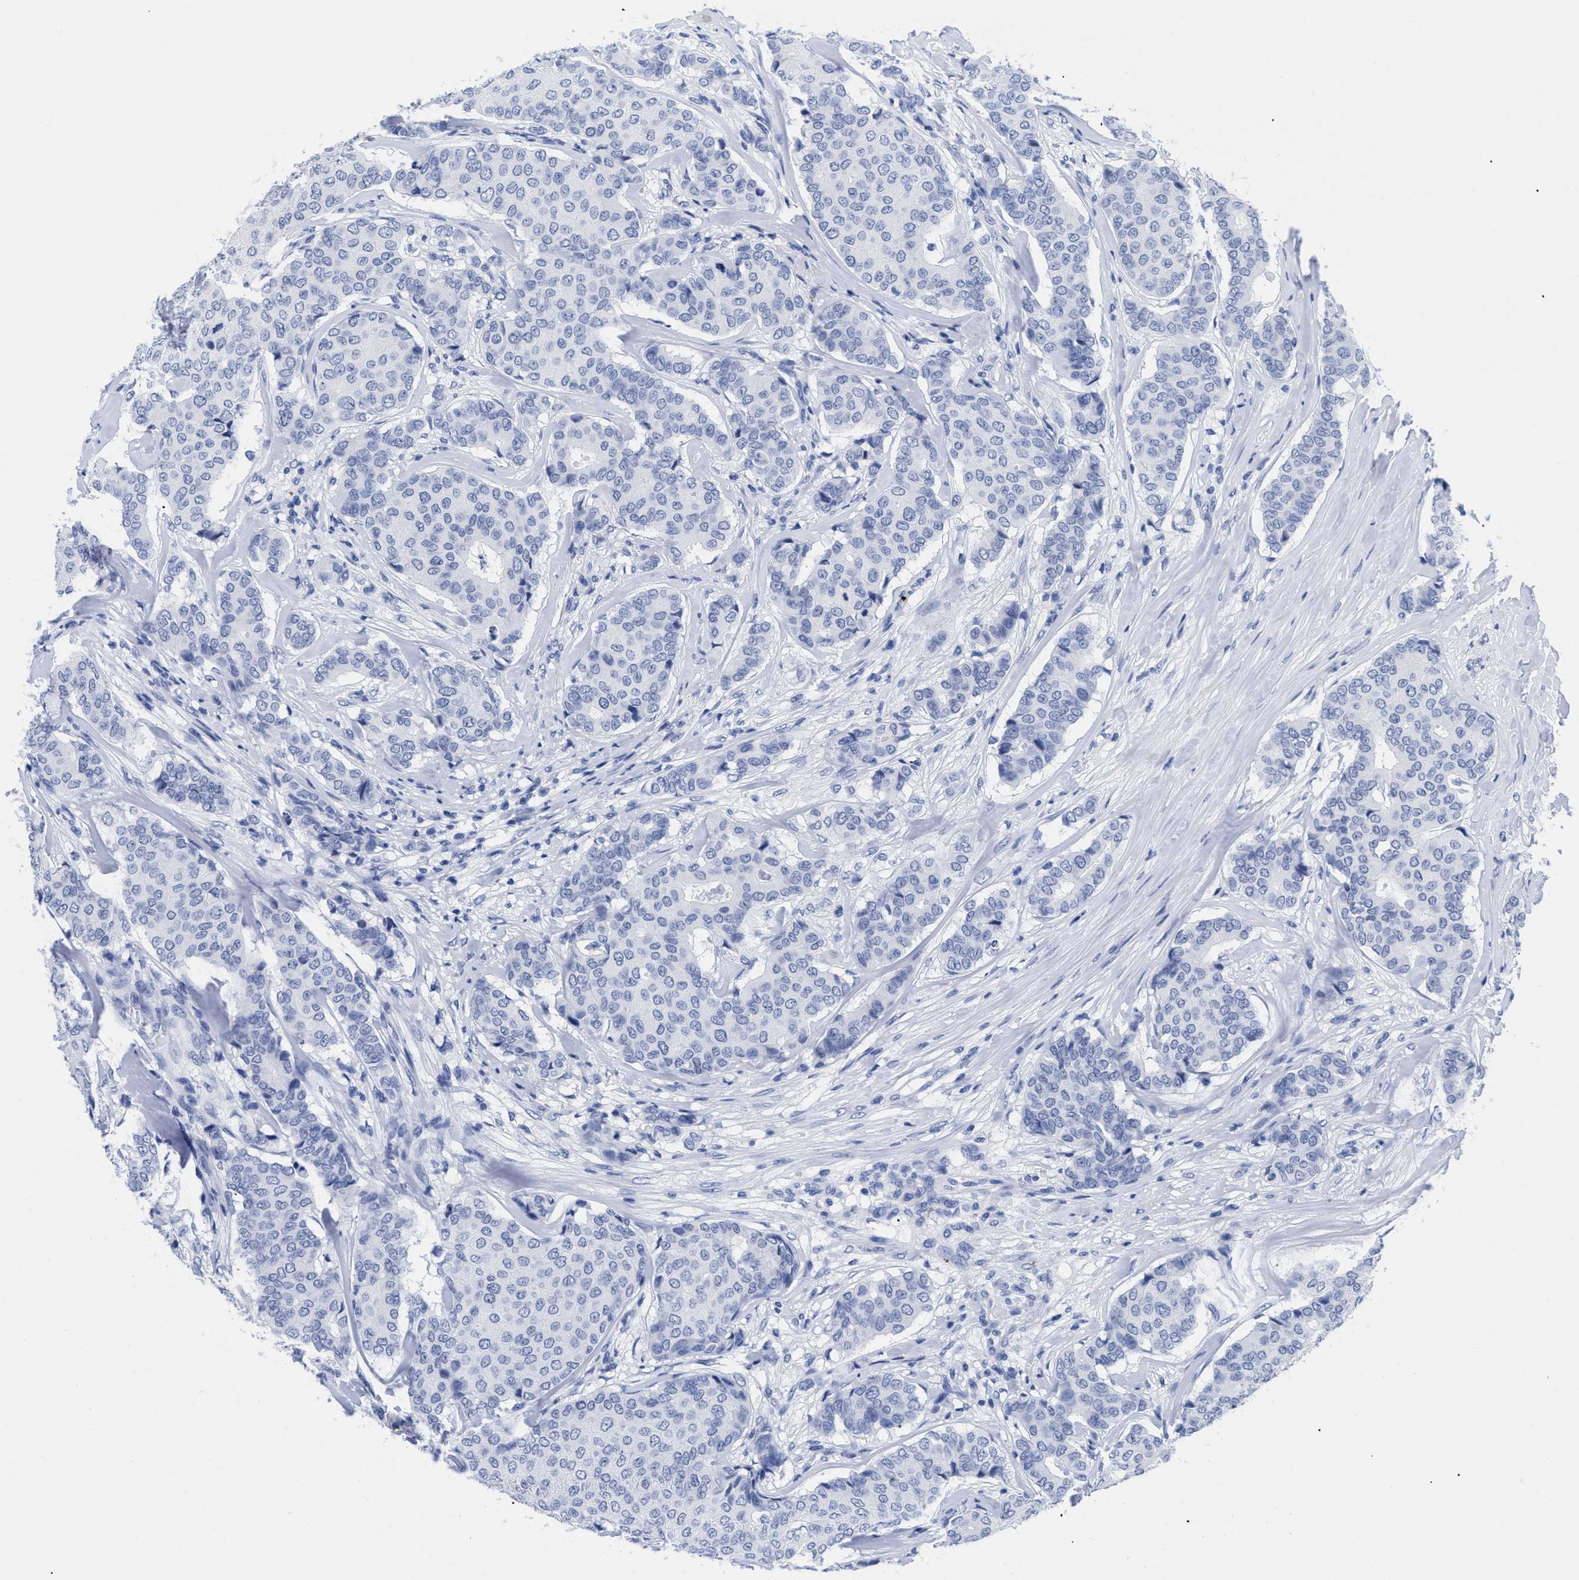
{"staining": {"intensity": "negative", "quantity": "none", "location": "none"}, "tissue": "breast cancer", "cell_type": "Tumor cells", "image_type": "cancer", "snomed": [{"axis": "morphology", "description": "Duct carcinoma"}, {"axis": "topography", "description": "Breast"}], "caption": "This is an immunohistochemistry (IHC) micrograph of human breast infiltrating ductal carcinoma. There is no expression in tumor cells.", "gene": "TREML1", "patient": {"sex": "female", "age": 75}}